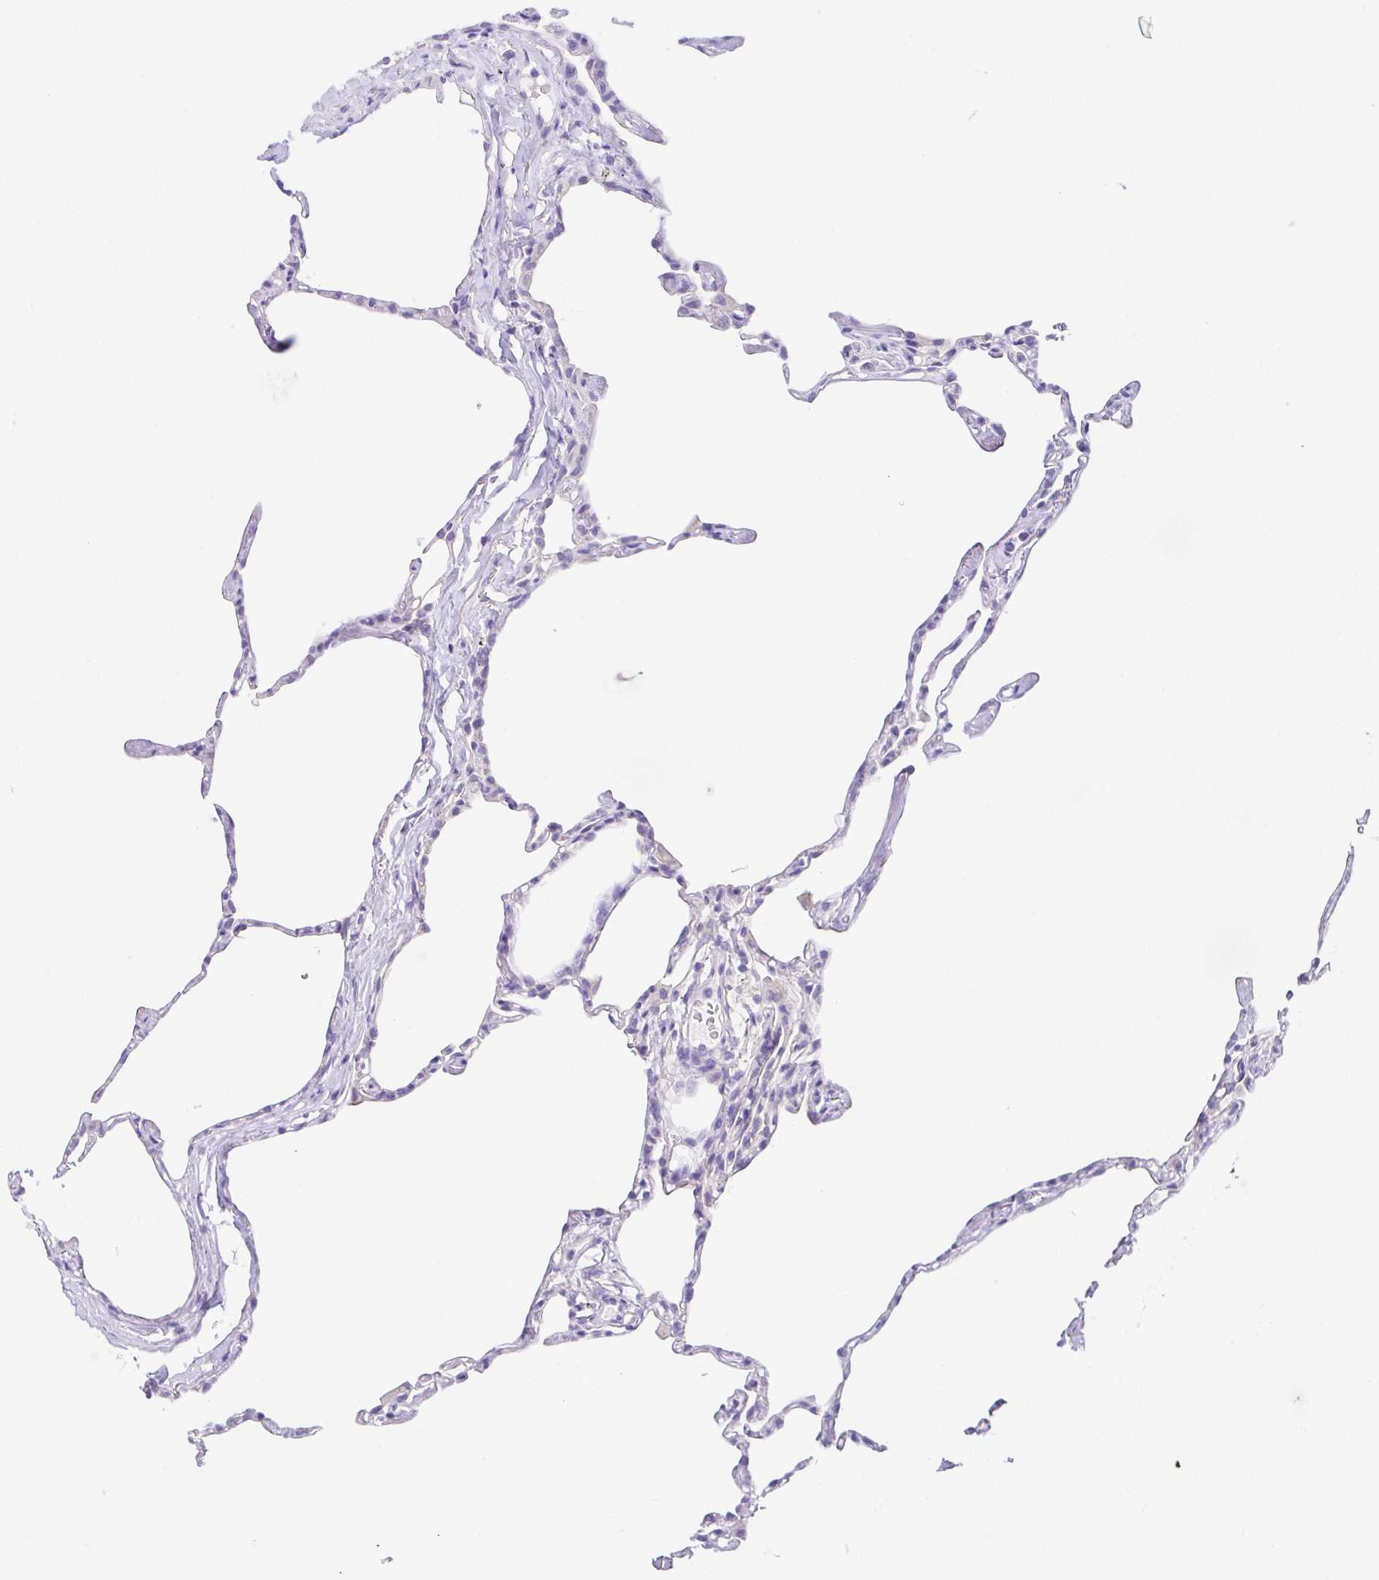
{"staining": {"intensity": "negative", "quantity": "none", "location": "none"}, "tissue": "lung", "cell_type": "Alveolar cells", "image_type": "normal", "snomed": [{"axis": "morphology", "description": "Normal tissue, NOS"}, {"axis": "topography", "description": "Lung"}], "caption": "Immunohistochemical staining of normal lung demonstrates no significant expression in alveolar cells.", "gene": "KRTDAP", "patient": {"sex": "male", "age": 65}}